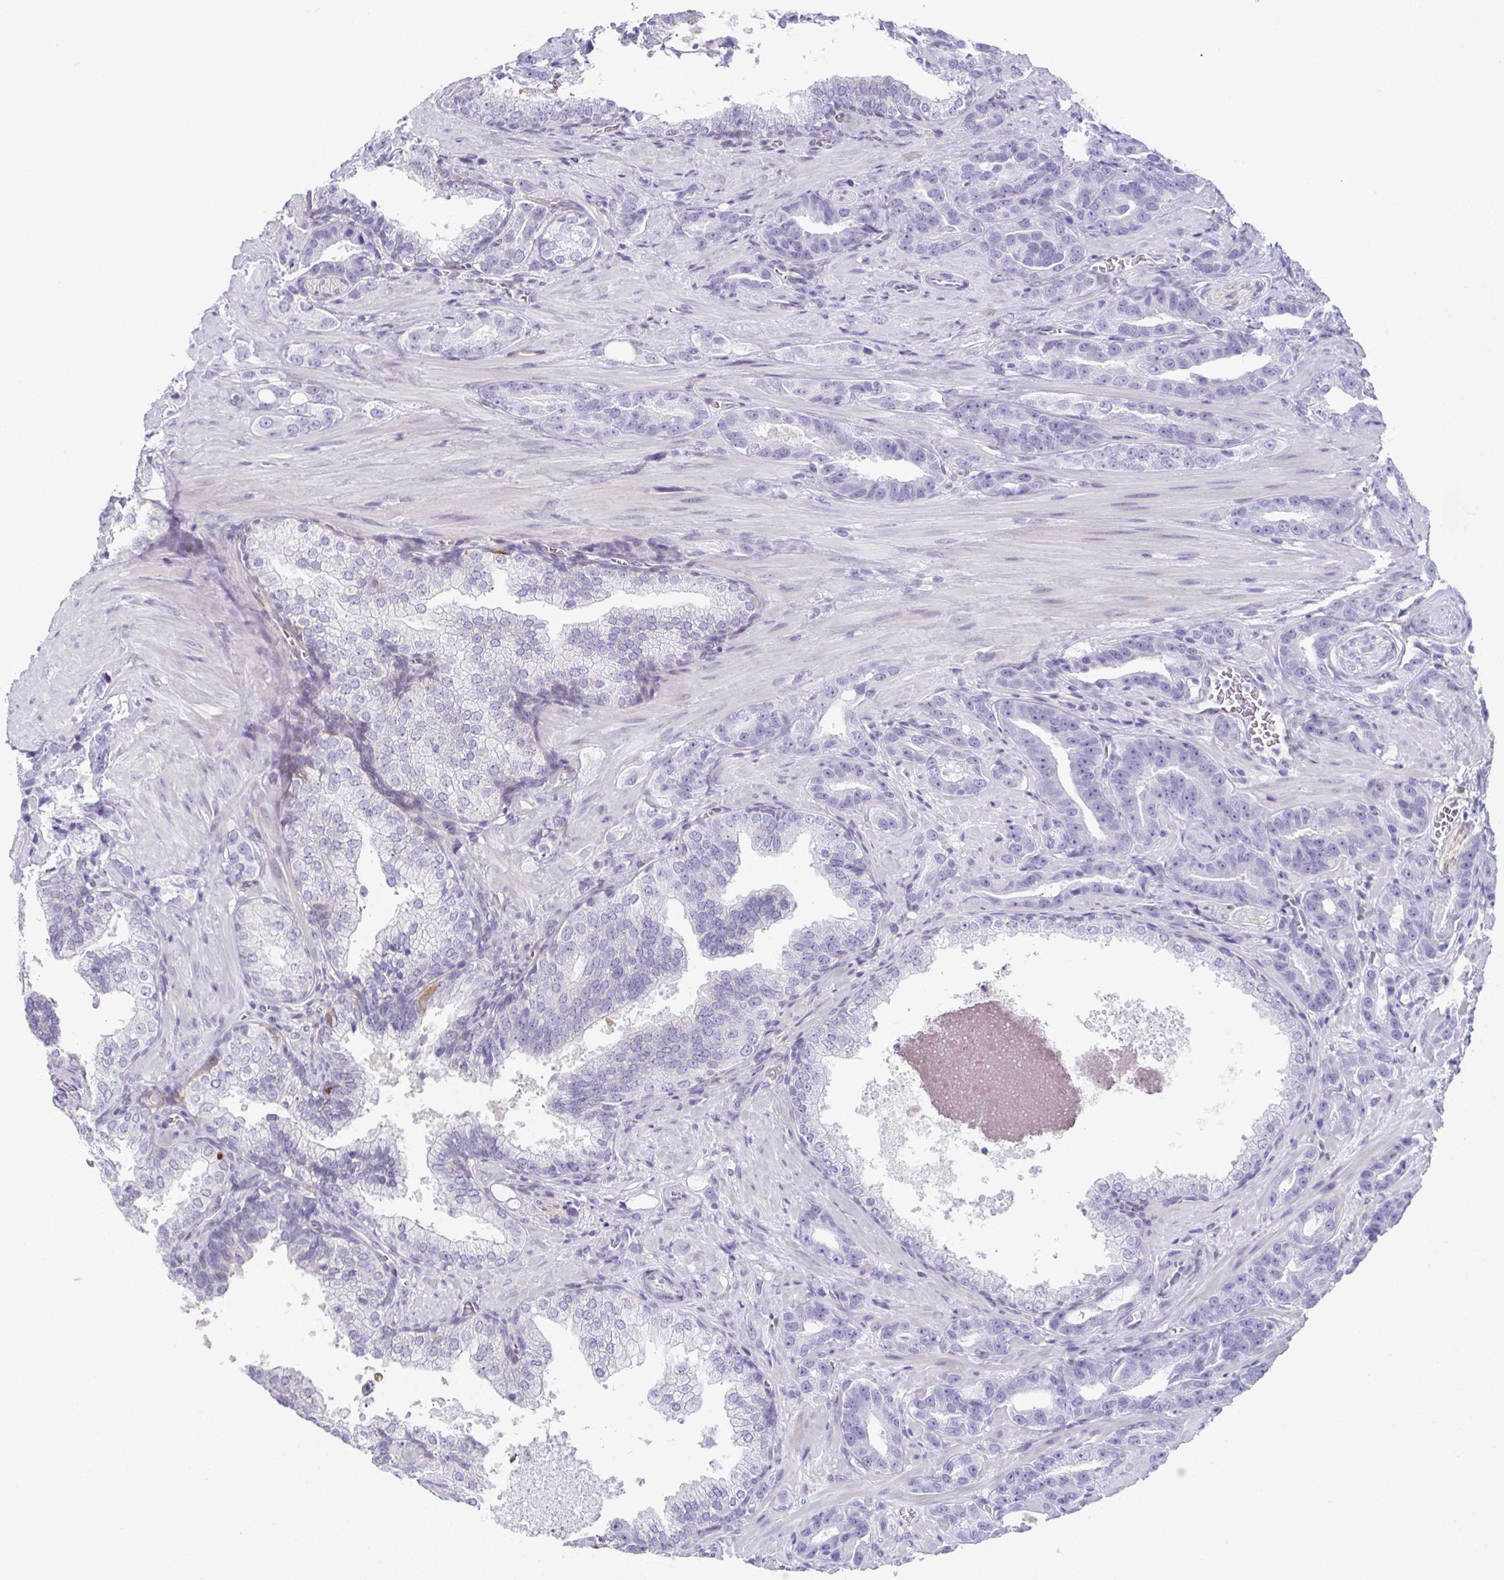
{"staining": {"intensity": "negative", "quantity": "none", "location": "none"}, "tissue": "prostate cancer", "cell_type": "Tumor cells", "image_type": "cancer", "snomed": [{"axis": "morphology", "description": "Adenocarcinoma, High grade"}, {"axis": "topography", "description": "Prostate"}], "caption": "This is a image of immunohistochemistry staining of prostate high-grade adenocarcinoma, which shows no expression in tumor cells.", "gene": "RBP1", "patient": {"sex": "male", "age": 65}}